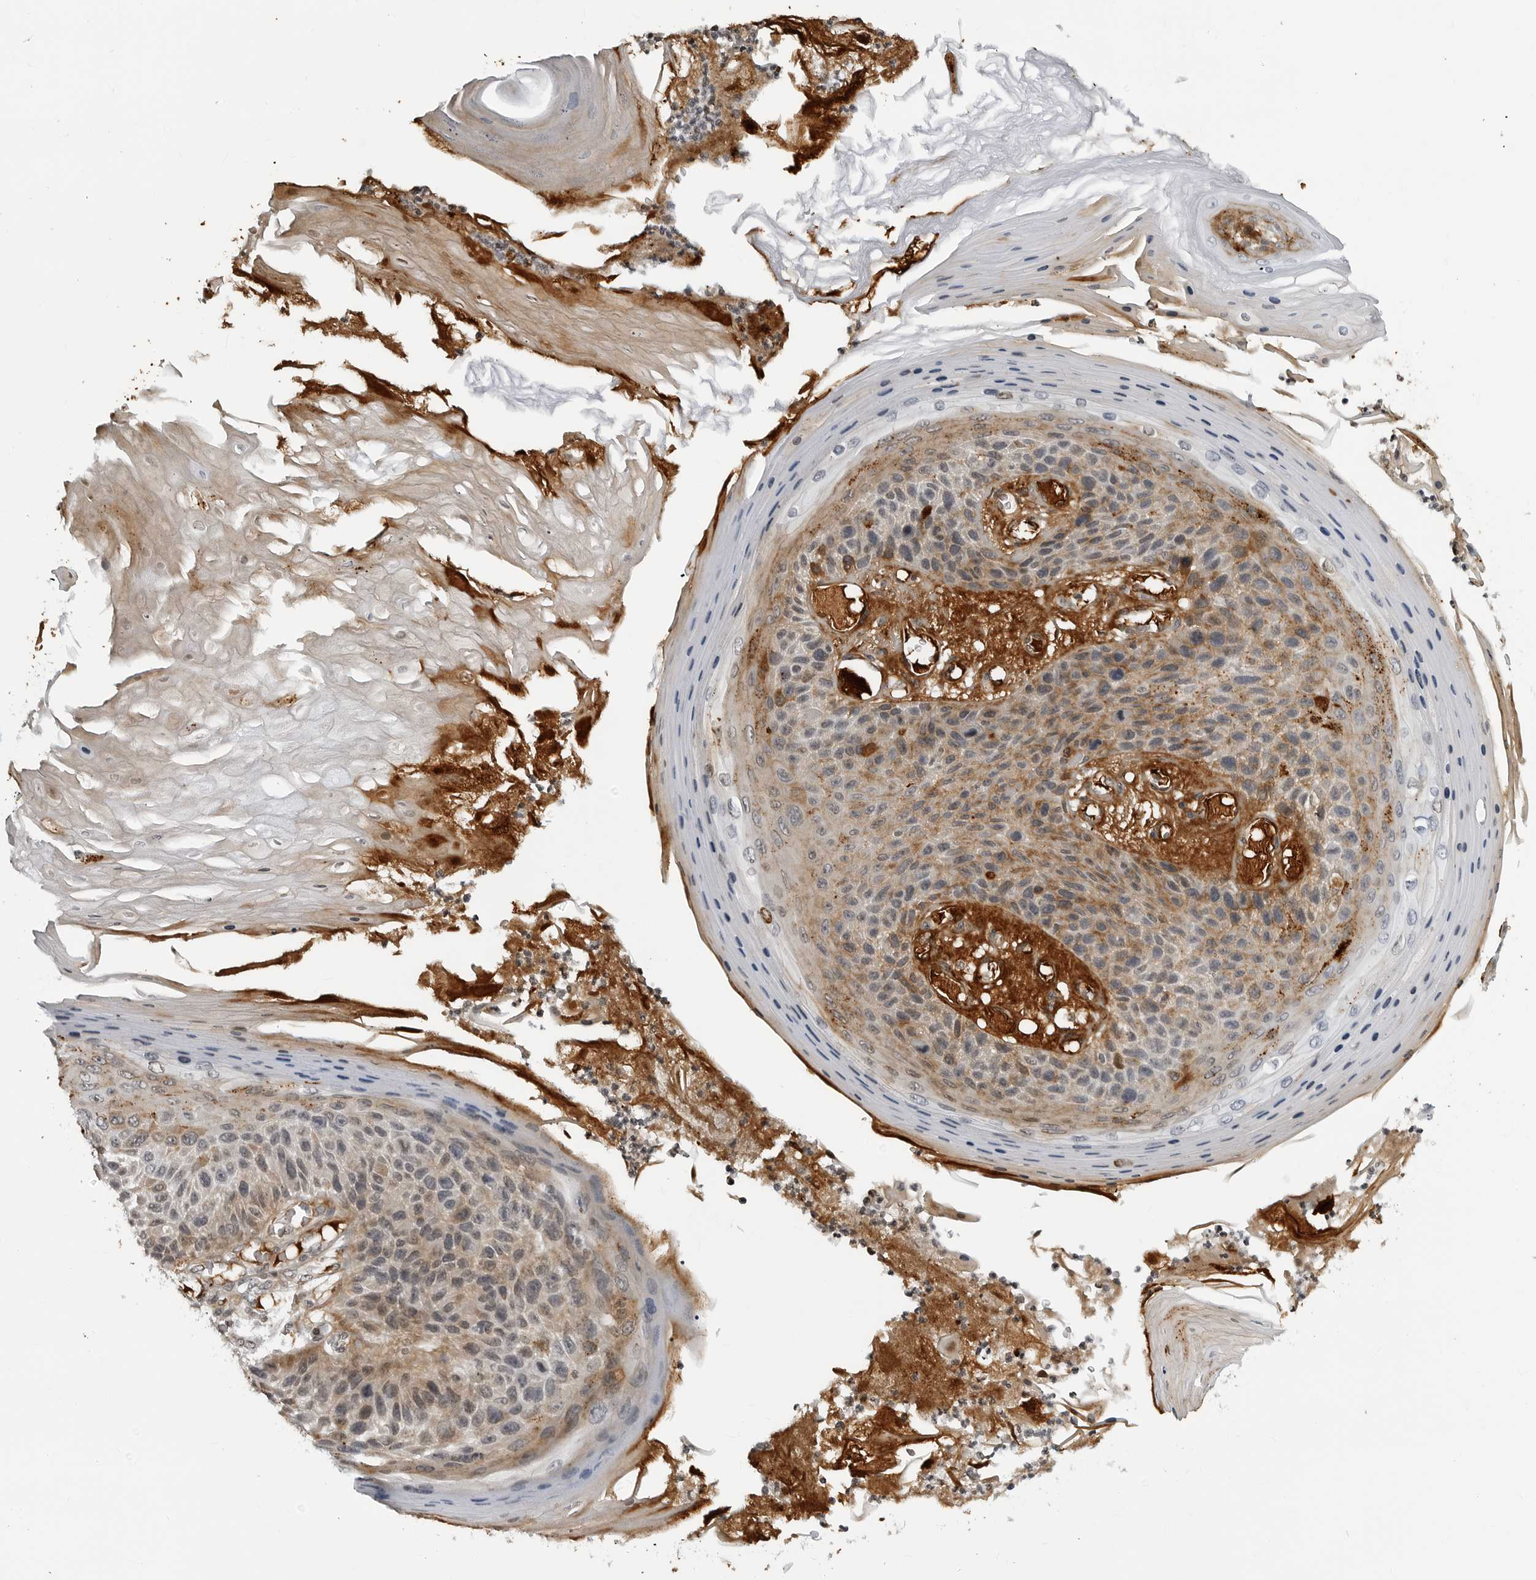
{"staining": {"intensity": "moderate", "quantity": "25%-75%", "location": "cytoplasmic/membranous"}, "tissue": "skin cancer", "cell_type": "Tumor cells", "image_type": "cancer", "snomed": [{"axis": "morphology", "description": "Squamous cell carcinoma, NOS"}, {"axis": "topography", "description": "Skin"}], "caption": "Skin cancer (squamous cell carcinoma) stained with a brown dye reveals moderate cytoplasmic/membranous positive positivity in approximately 25%-75% of tumor cells.", "gene": "CXCR5", "patient": {"sex": "female", "age": 88}}